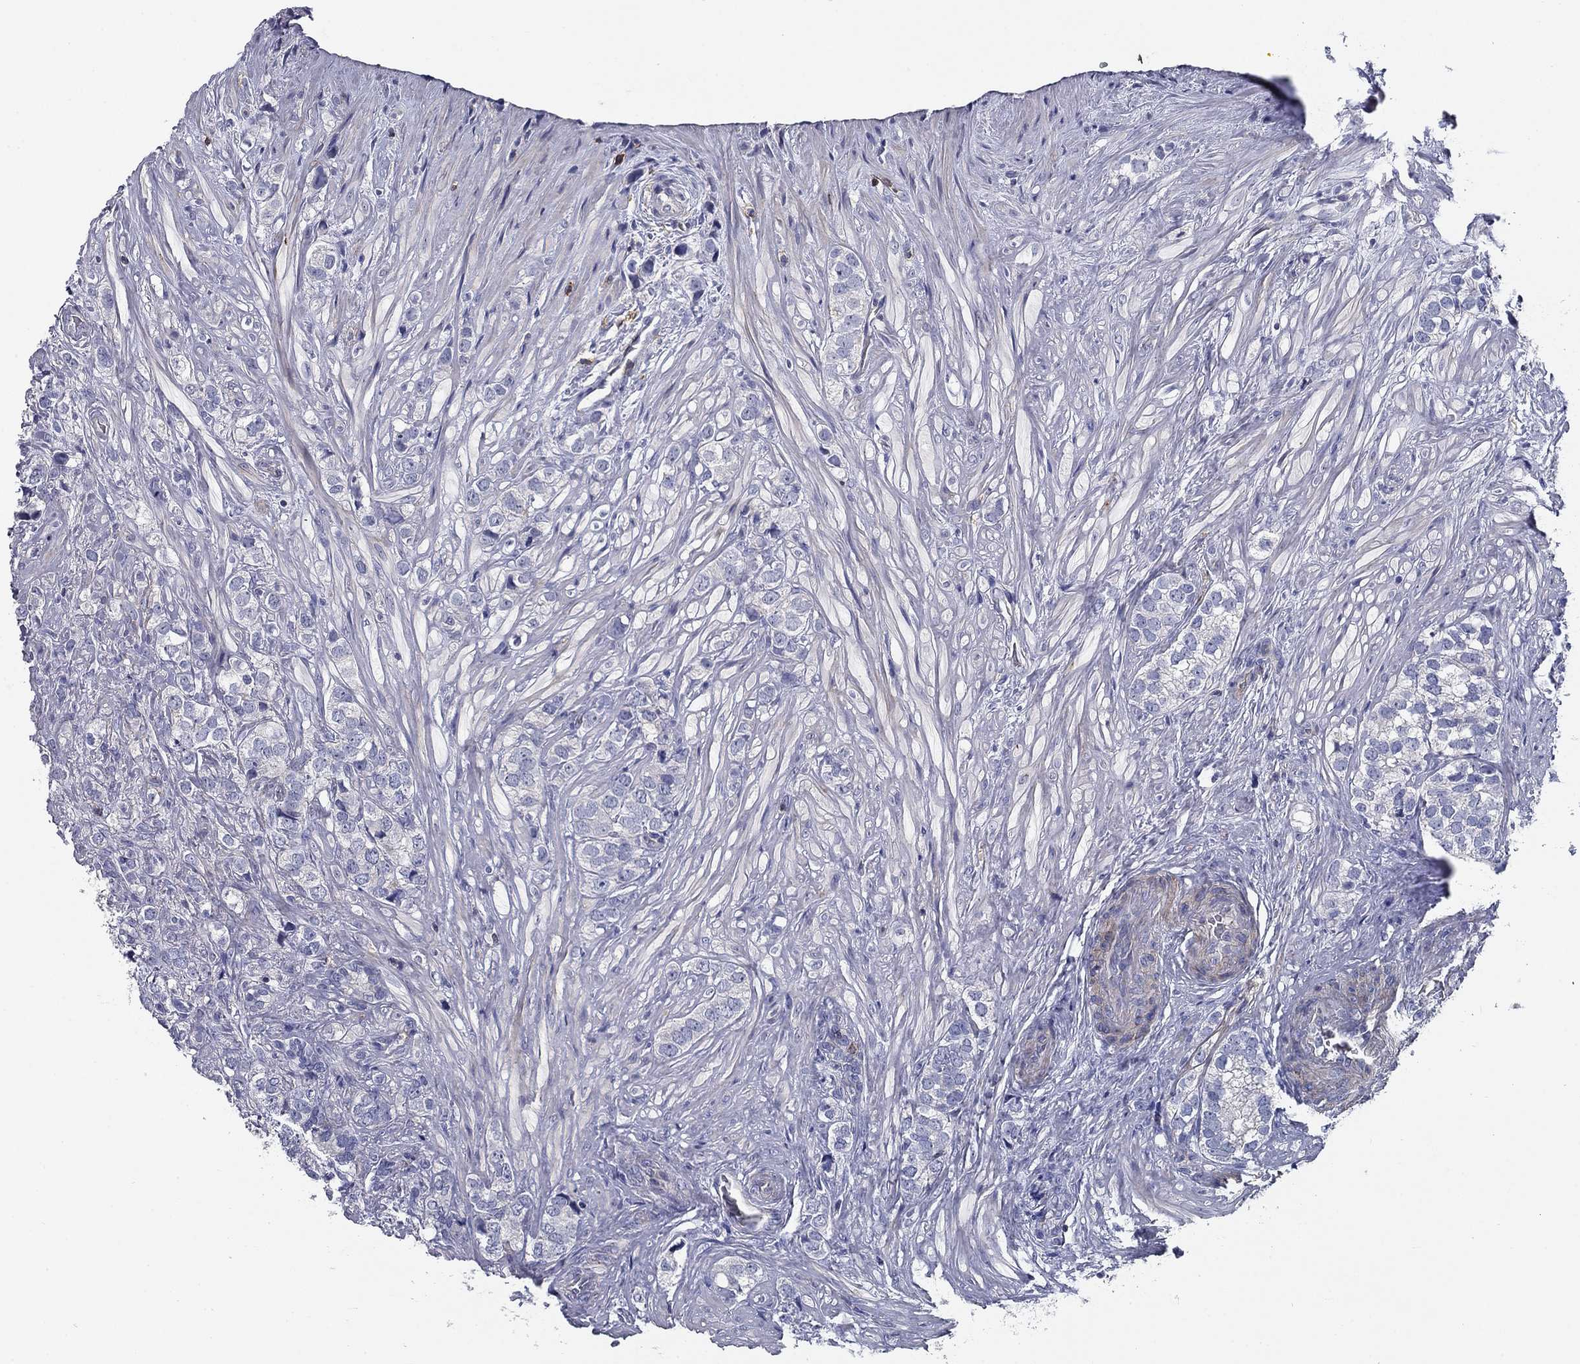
{"staining": {"intensity": "negative", "quantity": "none", "location": "none"}, "tissue": "prostate cancer", "cell_type": "Tumor cells", "image_type": "cancer", "snomed": [{"axis": "morphology", "description": "Adenocarcinoma, NOS"}, {"axis": "topography", "description": "Prostate and seminal vesicle, NOS"}], "caption": "Prostate adenocarcinoma was stained to show a protein in brown. There is no significant expression in tumor cells.", "gene": "SIT1", "patient": {"sex": "male", "age": 63}}